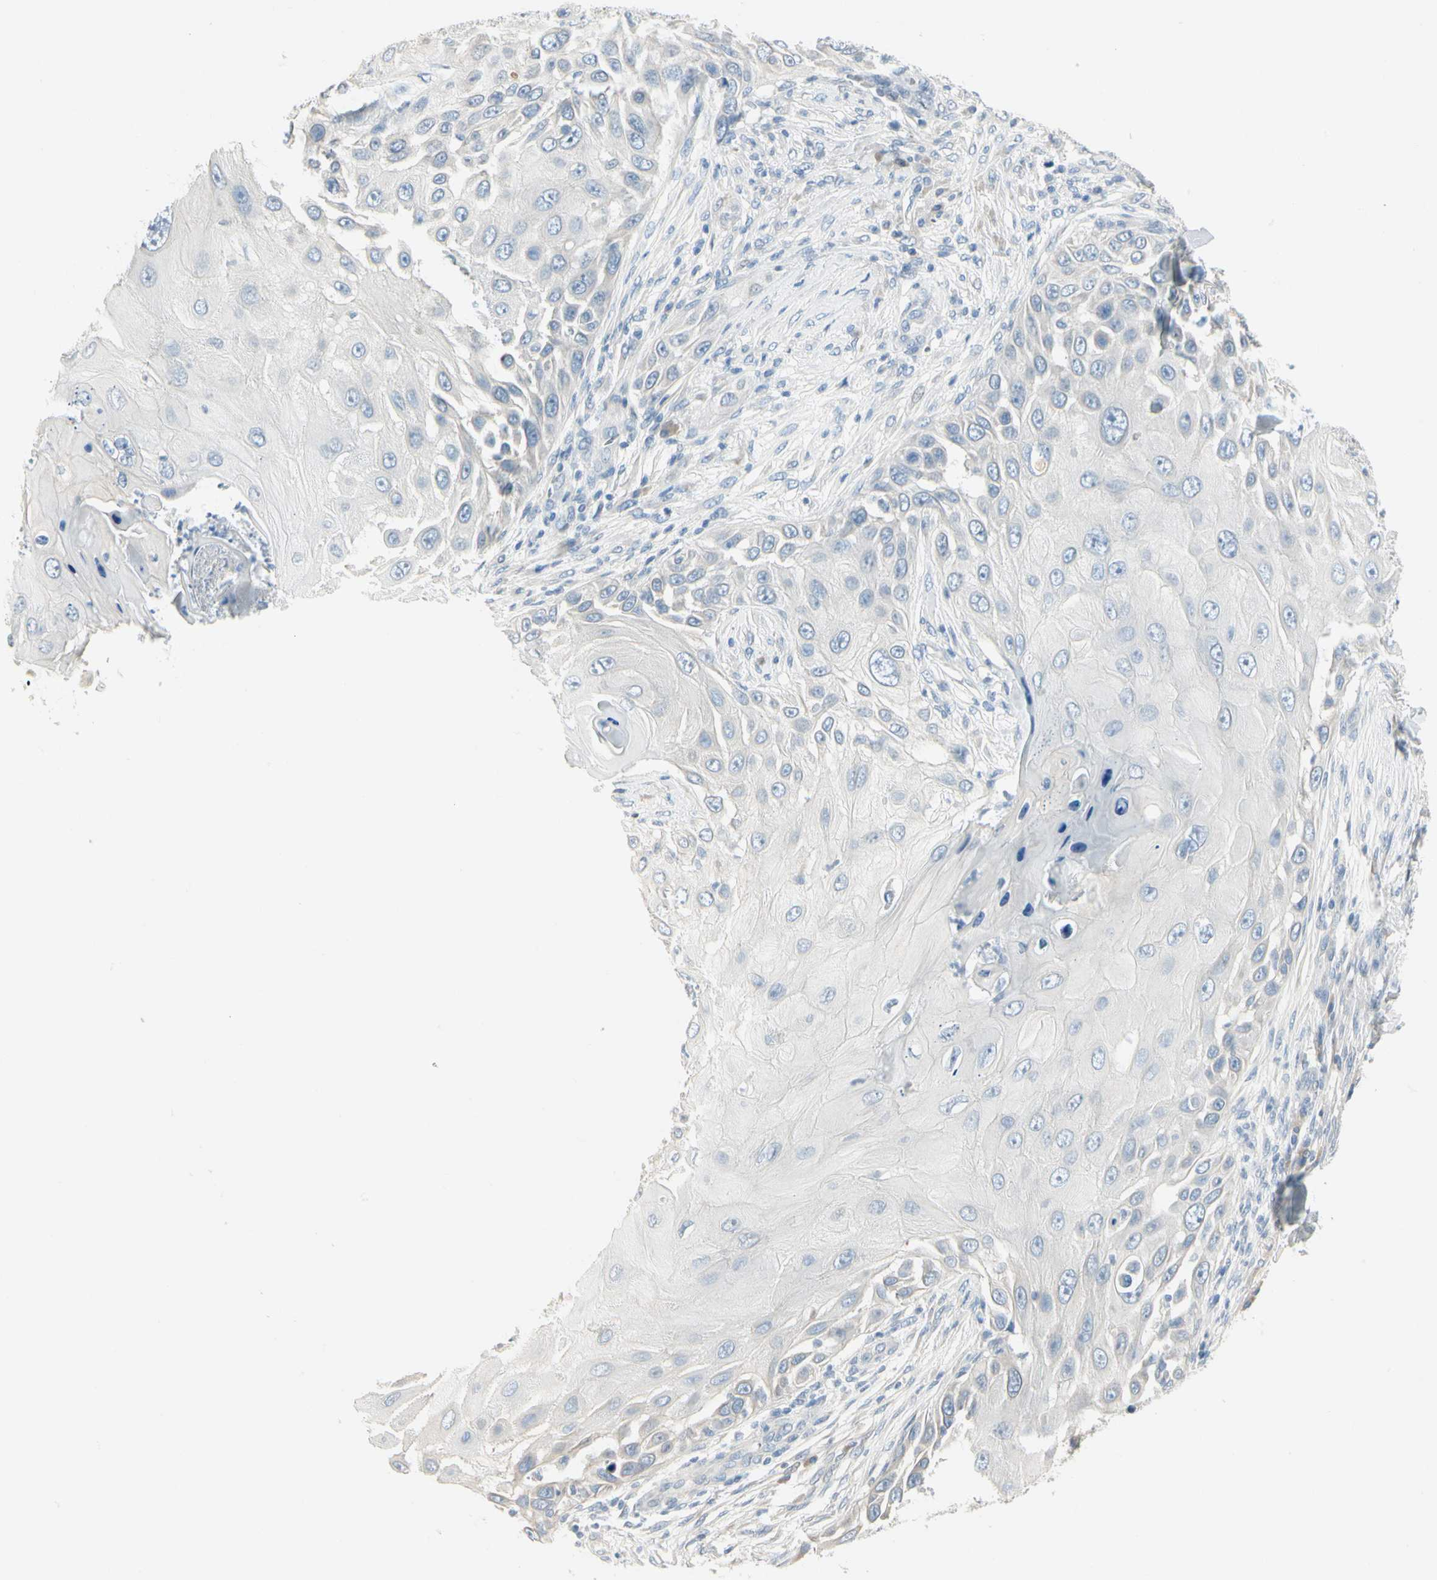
{"staining": {"intensity": "negative", "quantity": "none", "location": "none"}, "tissue": "skin cancer", "cell_type": "Tumor cells", "image_type": "cancer", "snomed": [{"axis": "morphology", "description": "Squamous cell carcinoma, NOS"}, {"axis": "topography", "description": "Skin"}], "caption": "Tumor cells show no significant protein positivity in skin squamous cell carcinoma. (DAB immunohistochemistry, high magnification).", "gene": "SPINK4", "patient": {"sex": "female", "age": 44}}